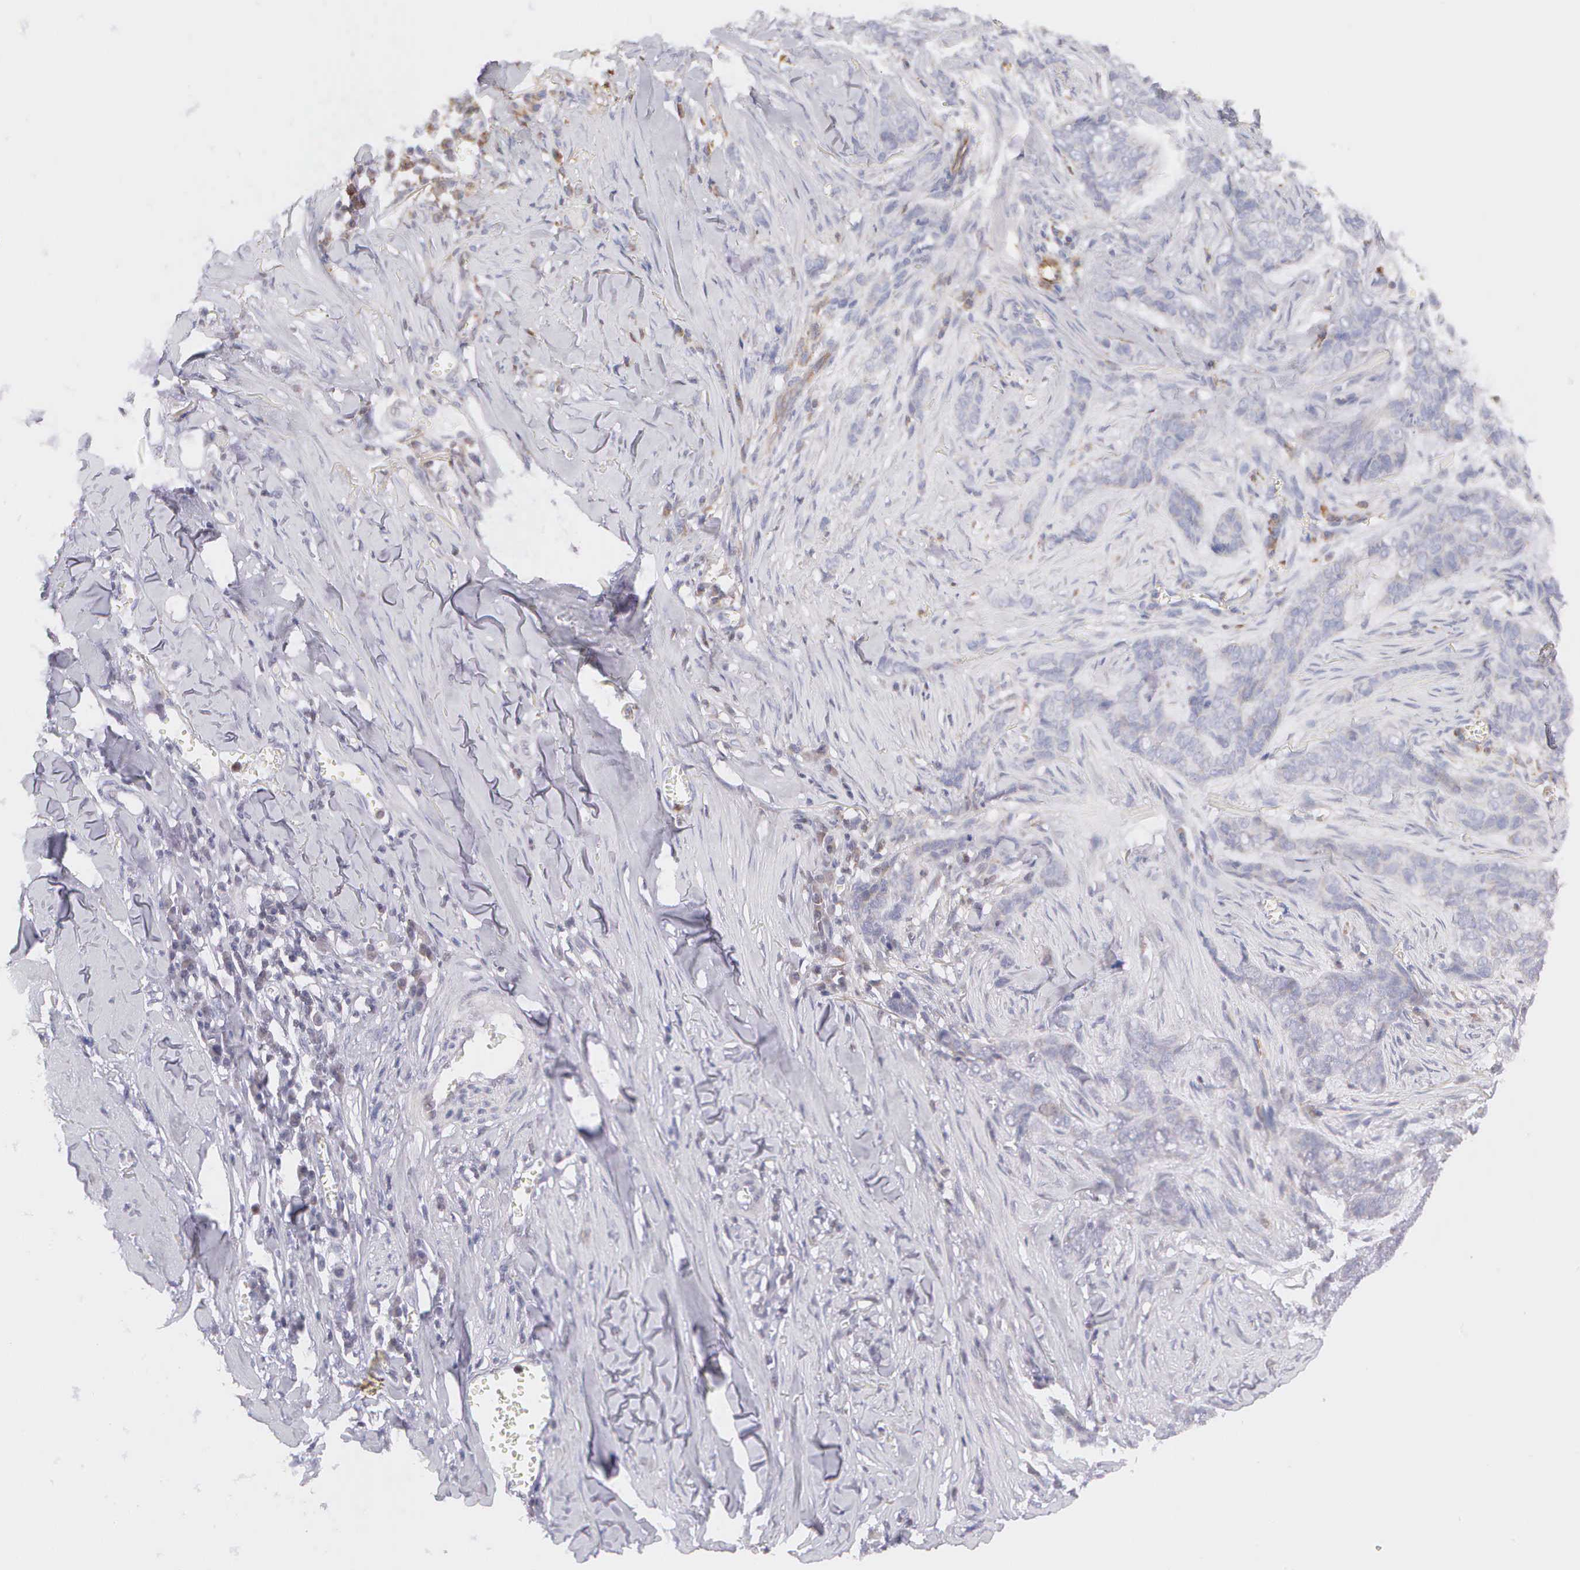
{"staining": {"intensity": "negative", "quantity": "none", "location": "none"}, "tissue": "skin cancer", "cell_type": "Tumor cells", "image_type": "cancer", "snomed": [{"axis": "morphology", "description": "Normal tissue, NOS"}, {"axis": "morphology", "description": "Basal cell carcinoma"}, {"axis": "topography", "description": "Skin"}], "caption": "This micrograph is of skin cancer (basal cell carcinoma) stained with immunohistochemistry (IHC) to label a protein in brown with the nuclei are counter-stained blue. There is no expression in tumor cells.", "gene": "ARHGAP4", "patient": {"sex": "female", "age": 65}}